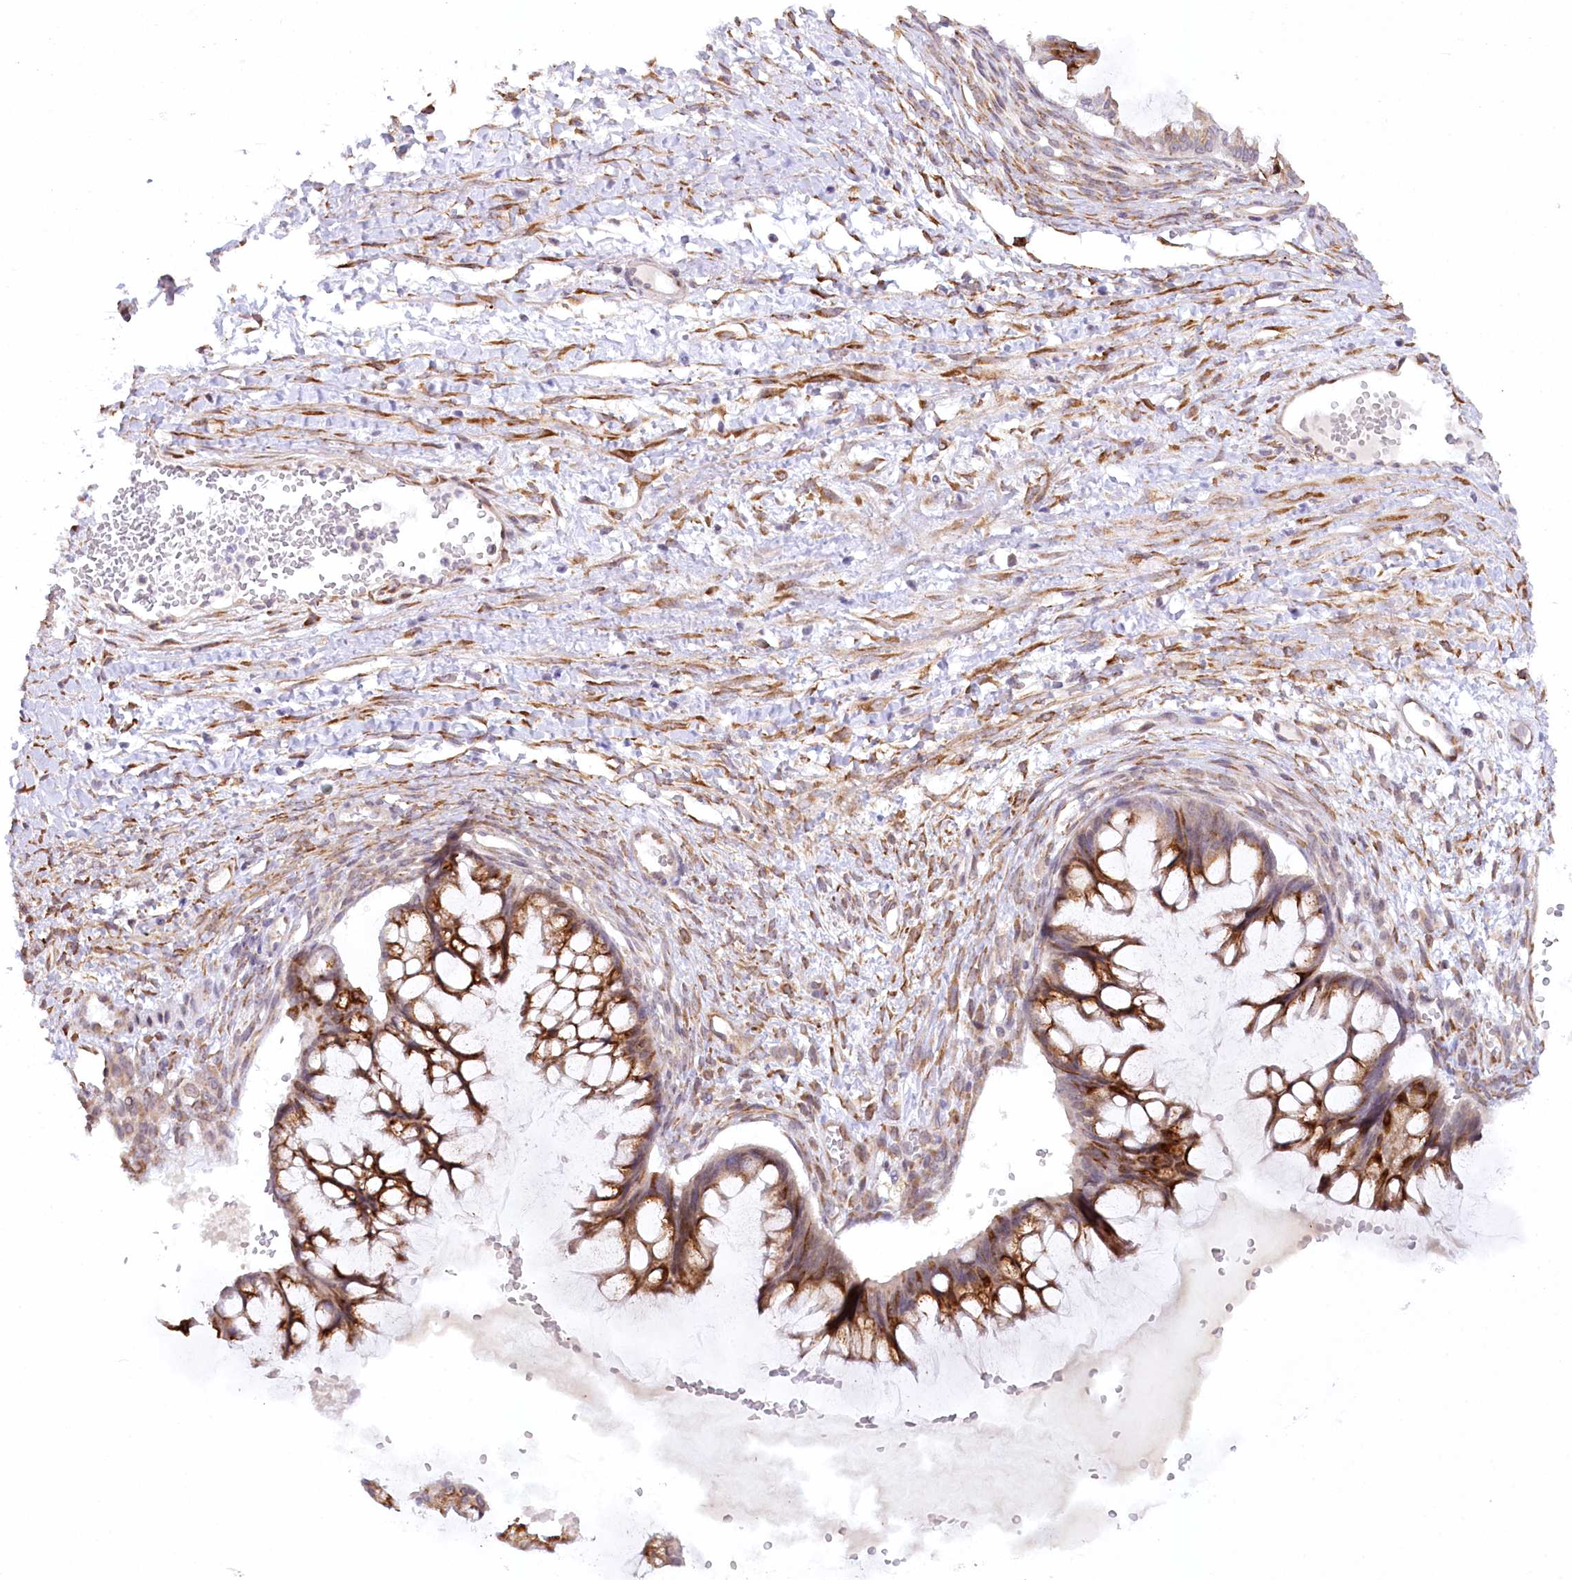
{"staining": {"intensity": "strong", "quantity": "25%-75%", "location": "cytoplasmic/membranous"}, "tissue": "ovarian cancer", "cell_type": "Tumor cells", "image_type": "cancer", "snomed": [{"axis": "morphology", "description": "Cystadenocarcinoma, mucinous, NOS"}, {"axis": "topography", "description": "Ovary"}], "caption": "About 25%-75% of tumor cells in human ovarian mucinous cystadenocarcinoma demonstrate strong cytoplasmic/membranous protein staining as visualized by brown immunohistochemical staining.", "gene": "NCKAP5", "patient": {"sex": "female", "age": 73}}